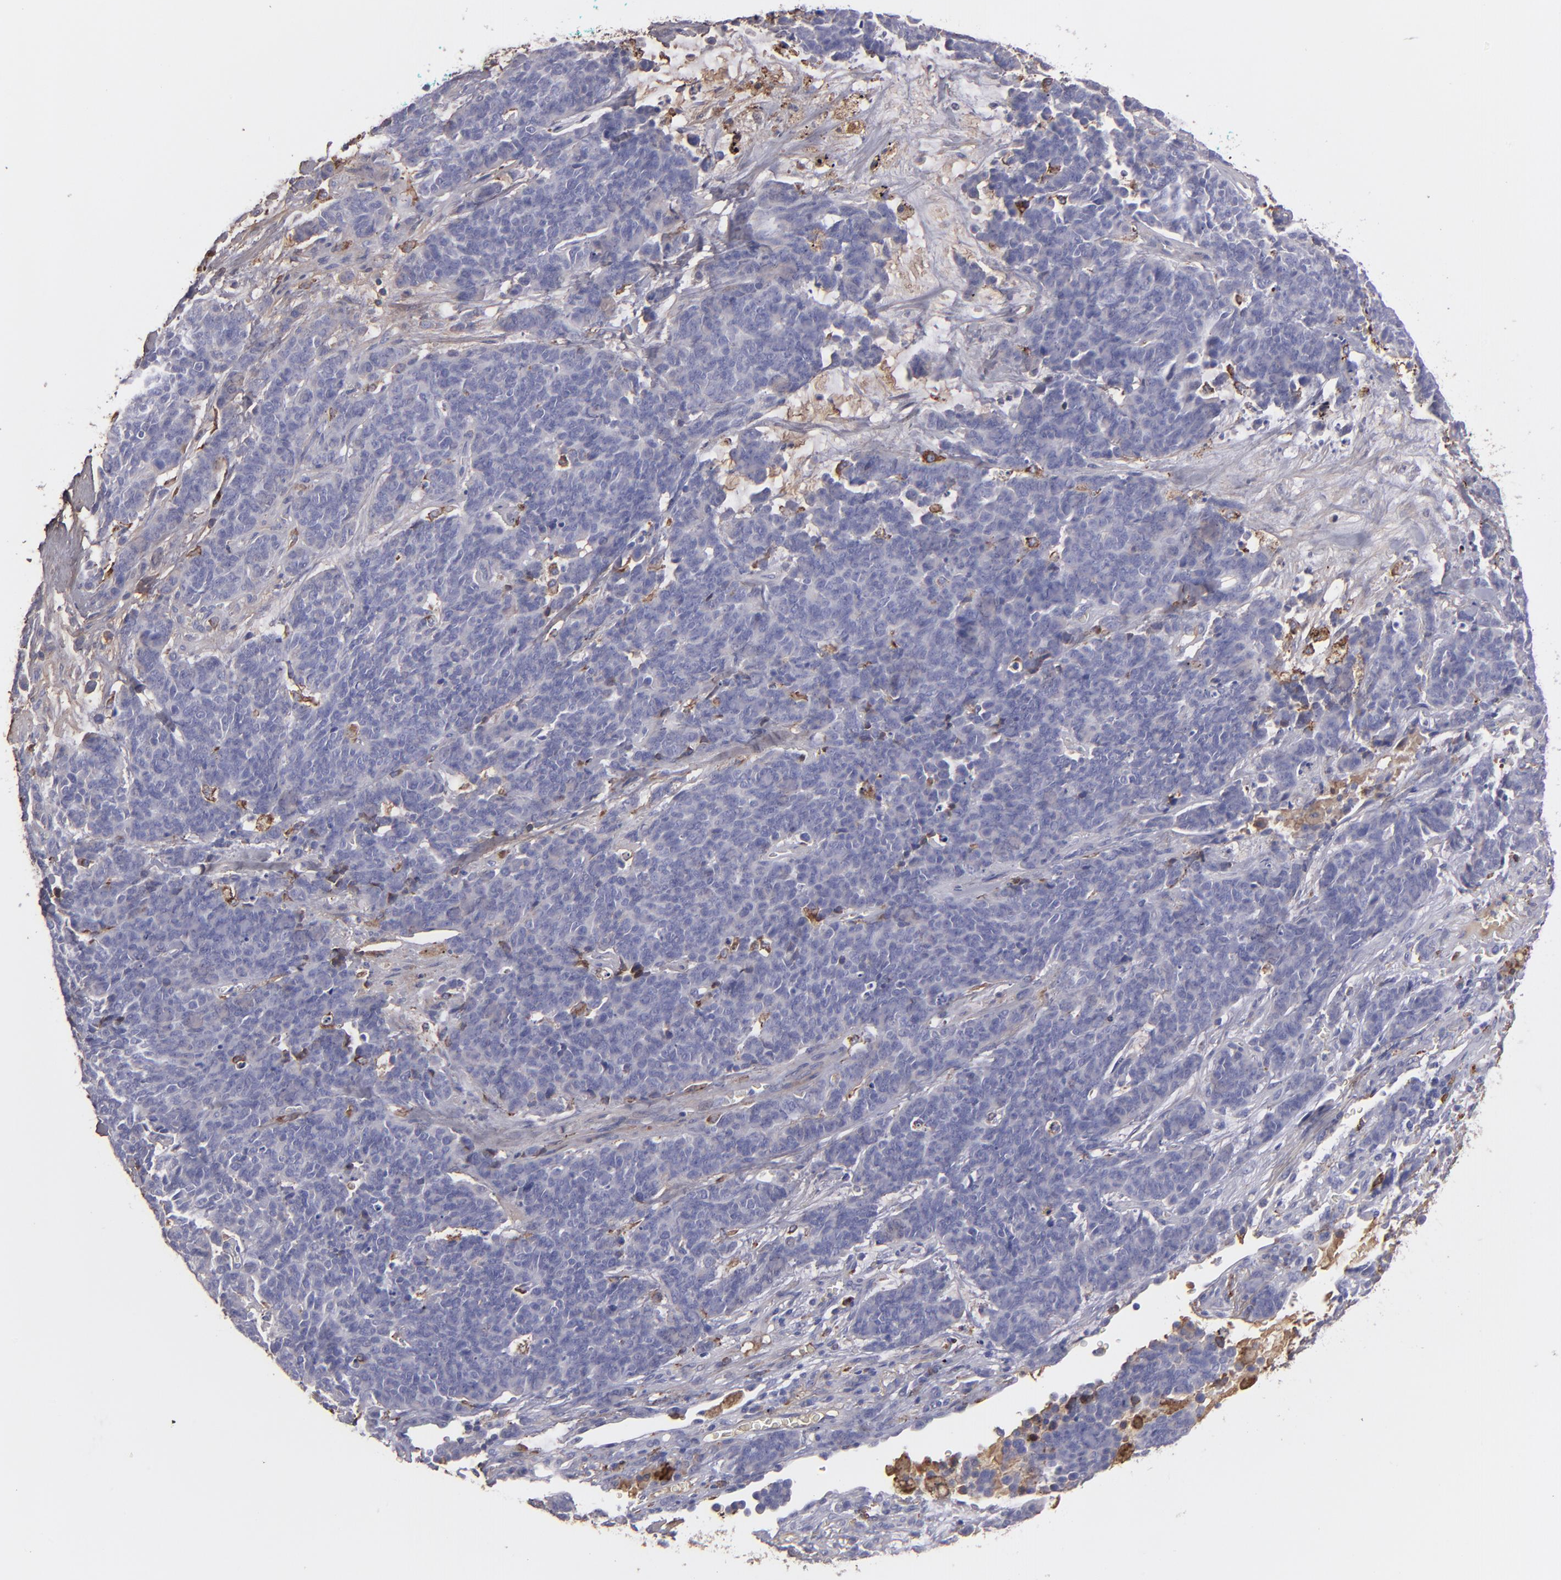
{"staining": {"intensity": "negative", "quantity": "none", "location": "none"}, "tissue": "lung cancer", "cell_type": "Tumor cells", "image_type": "cancer", "snomed": [{"axis": "morphology", "description": "Neoplasm, malignant, NOS"}, {"axis": "topography", "description": "Lung"}], "caption": "Tumor cells show no significant expression in lung cancer (malignant neoplasm).", "gene": "C1QA", "patient": {"sex": "female", "age": 58}}